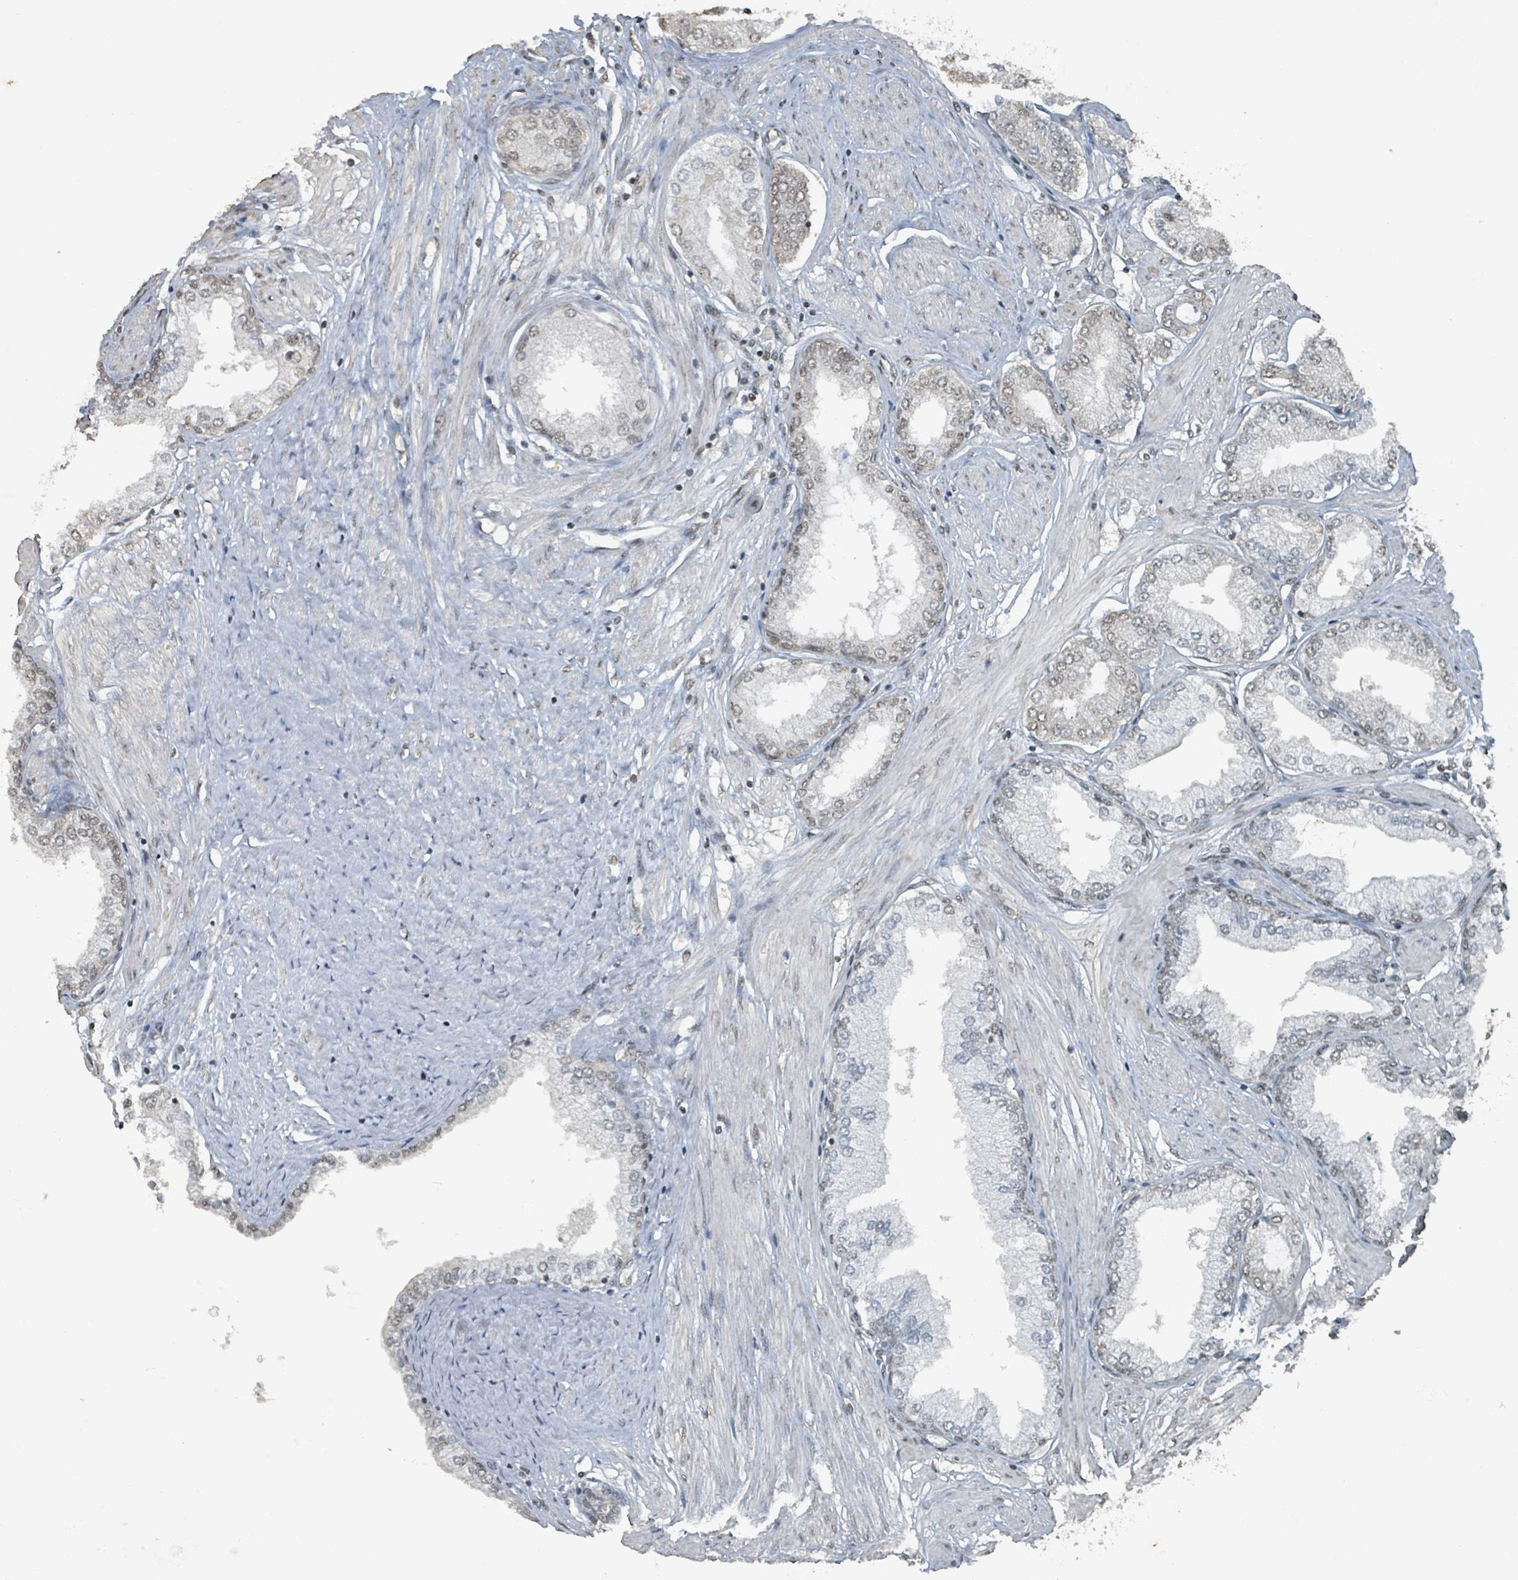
{"staining": {"intensity": "weak", "quantity": ">75%", "location": "nuclear"}, "tissue": "prostate cancer", "cell_type": "Tumor cells", "image_type": "cancer", "snomed": [{"axis": "morphology", "description": "Adenocarcinoma, High grade"}, {"axis": "topography", "description": "Prostate and seminal vesicle, NOS"}], "caption": "High-magnification brightfield microscopy of prostate cancer (adenocarcinoma (high-grade)) stained with DAB (brown) and counterstained with hematoxylin (blue). tumor cells exhibit weak nuclear staining is identified in about>75% of cells.", "gene": "PHIP", "patient": {"sex": "male", "age": 64}}